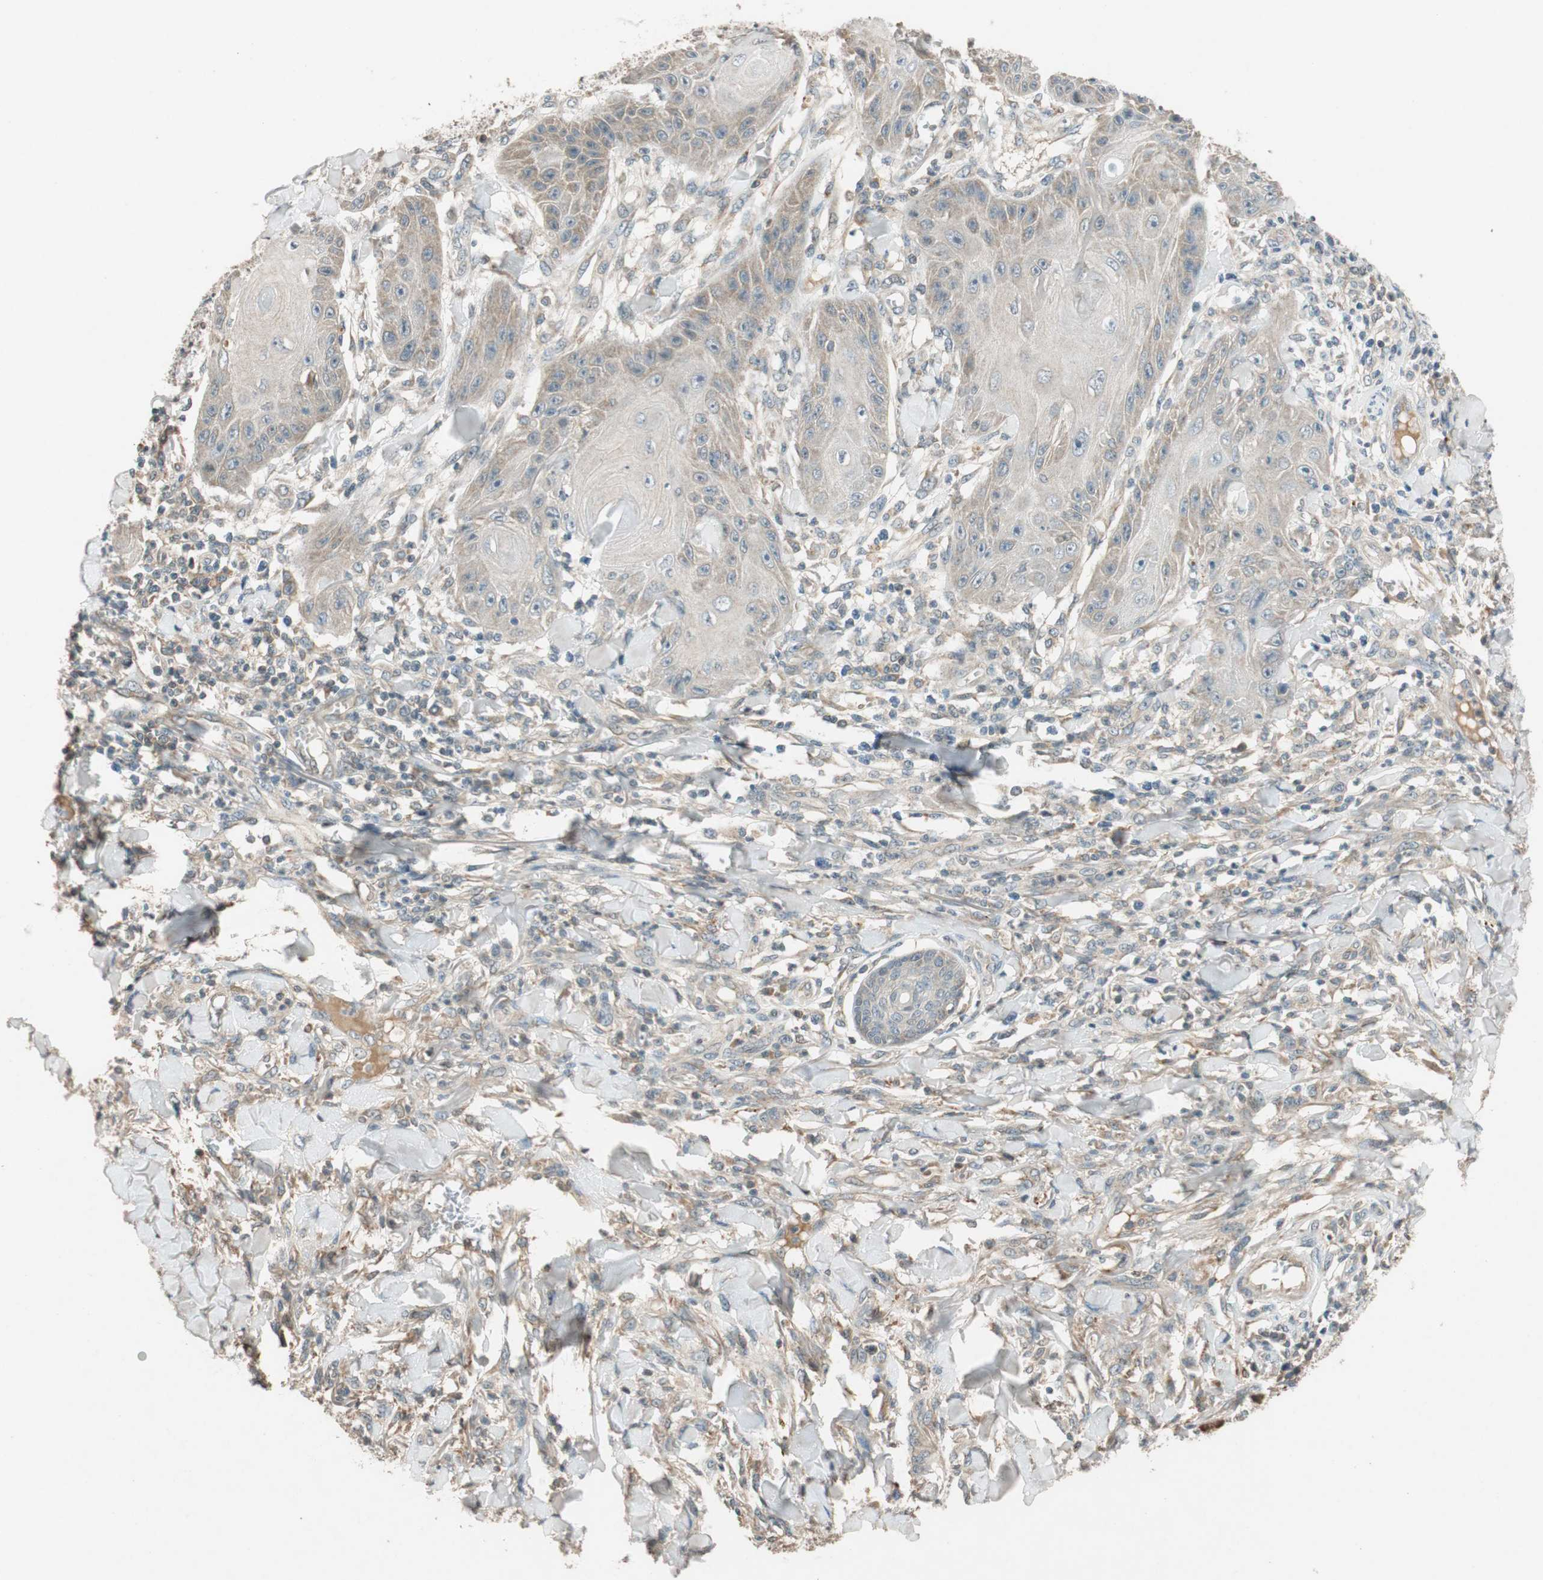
{"staining": {"intensity": "weak", "quantity": ">75%", "location": "cytoplasmic/membranous"}, "tissue": "skin cancer", "cell_type": "Tumor cells", "image_type": "cancer", "snomed": [{"axis": "morphology", "description": "Squamous cell carcinoma, NOS"}, {"axis": "topography", "description": "Skin"}], "caption": "Human skin cancer (squamous cell carcinoma) stained for a protein (brown) reveals weak cytoplasmic/membranous positive positivity in approximately >75% of tumor cells.", "gene": "GLB1", "patient": {"sex": "female", "age": 78}}